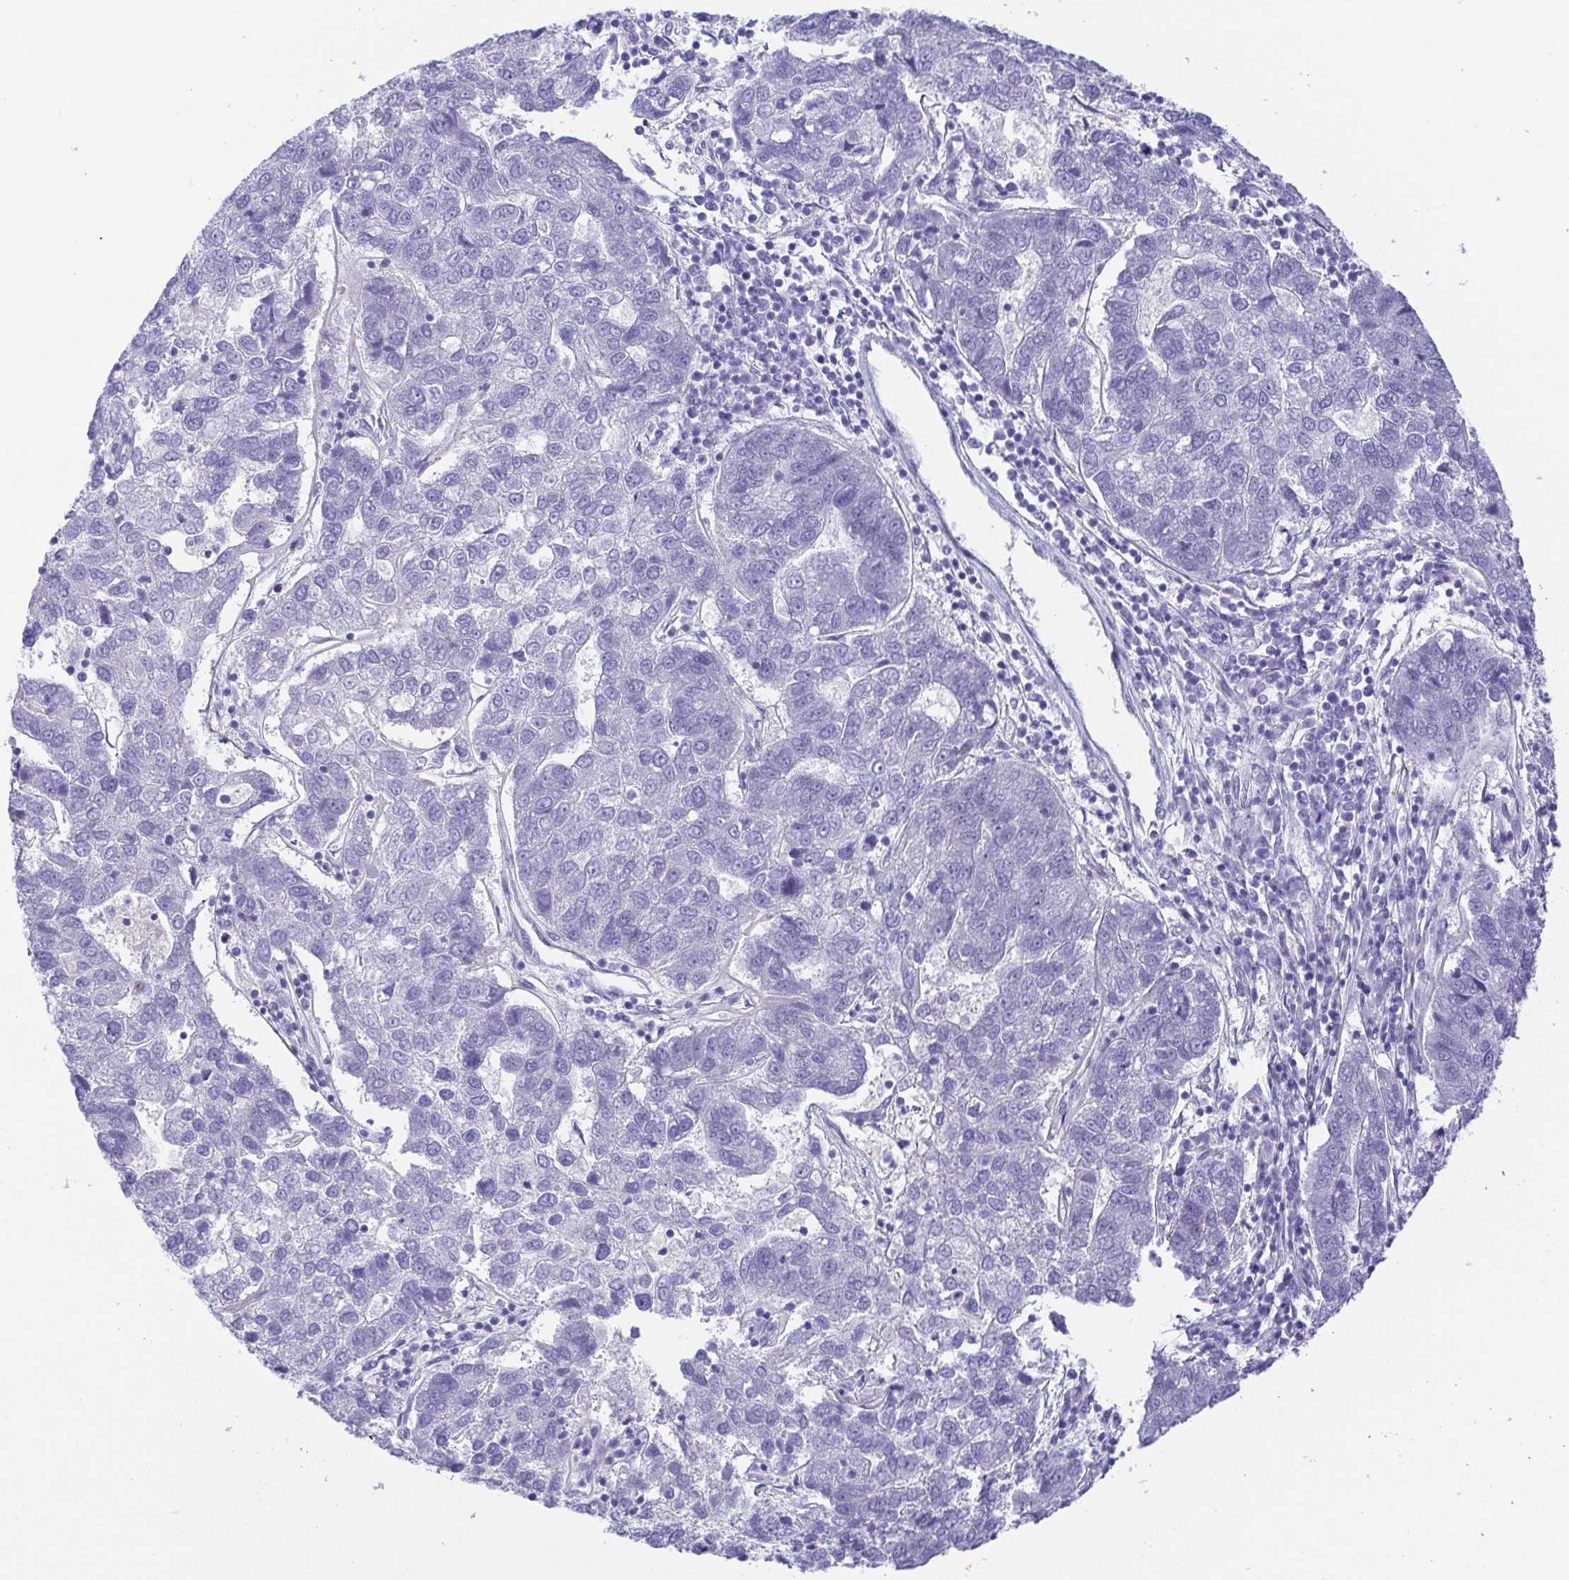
{"staining": {"intensity": "negative", "quantity": "none", "location": "none"}, "tissue": "pancreatic cancer", "cell_type": "Tumor cells", "image_type": "cancer", "snomed": [{"axis": "morphology", "description": "Adenocarcinoma, NOS"}, {"axis": "topography", "description": "Pancreas"}], "caption": "Tumor cells are negative for brown protein staining in pancreatic adenocarcinoma.", "gene": "PKDREJ", "patient": {"sex": "female", "age": 61}}